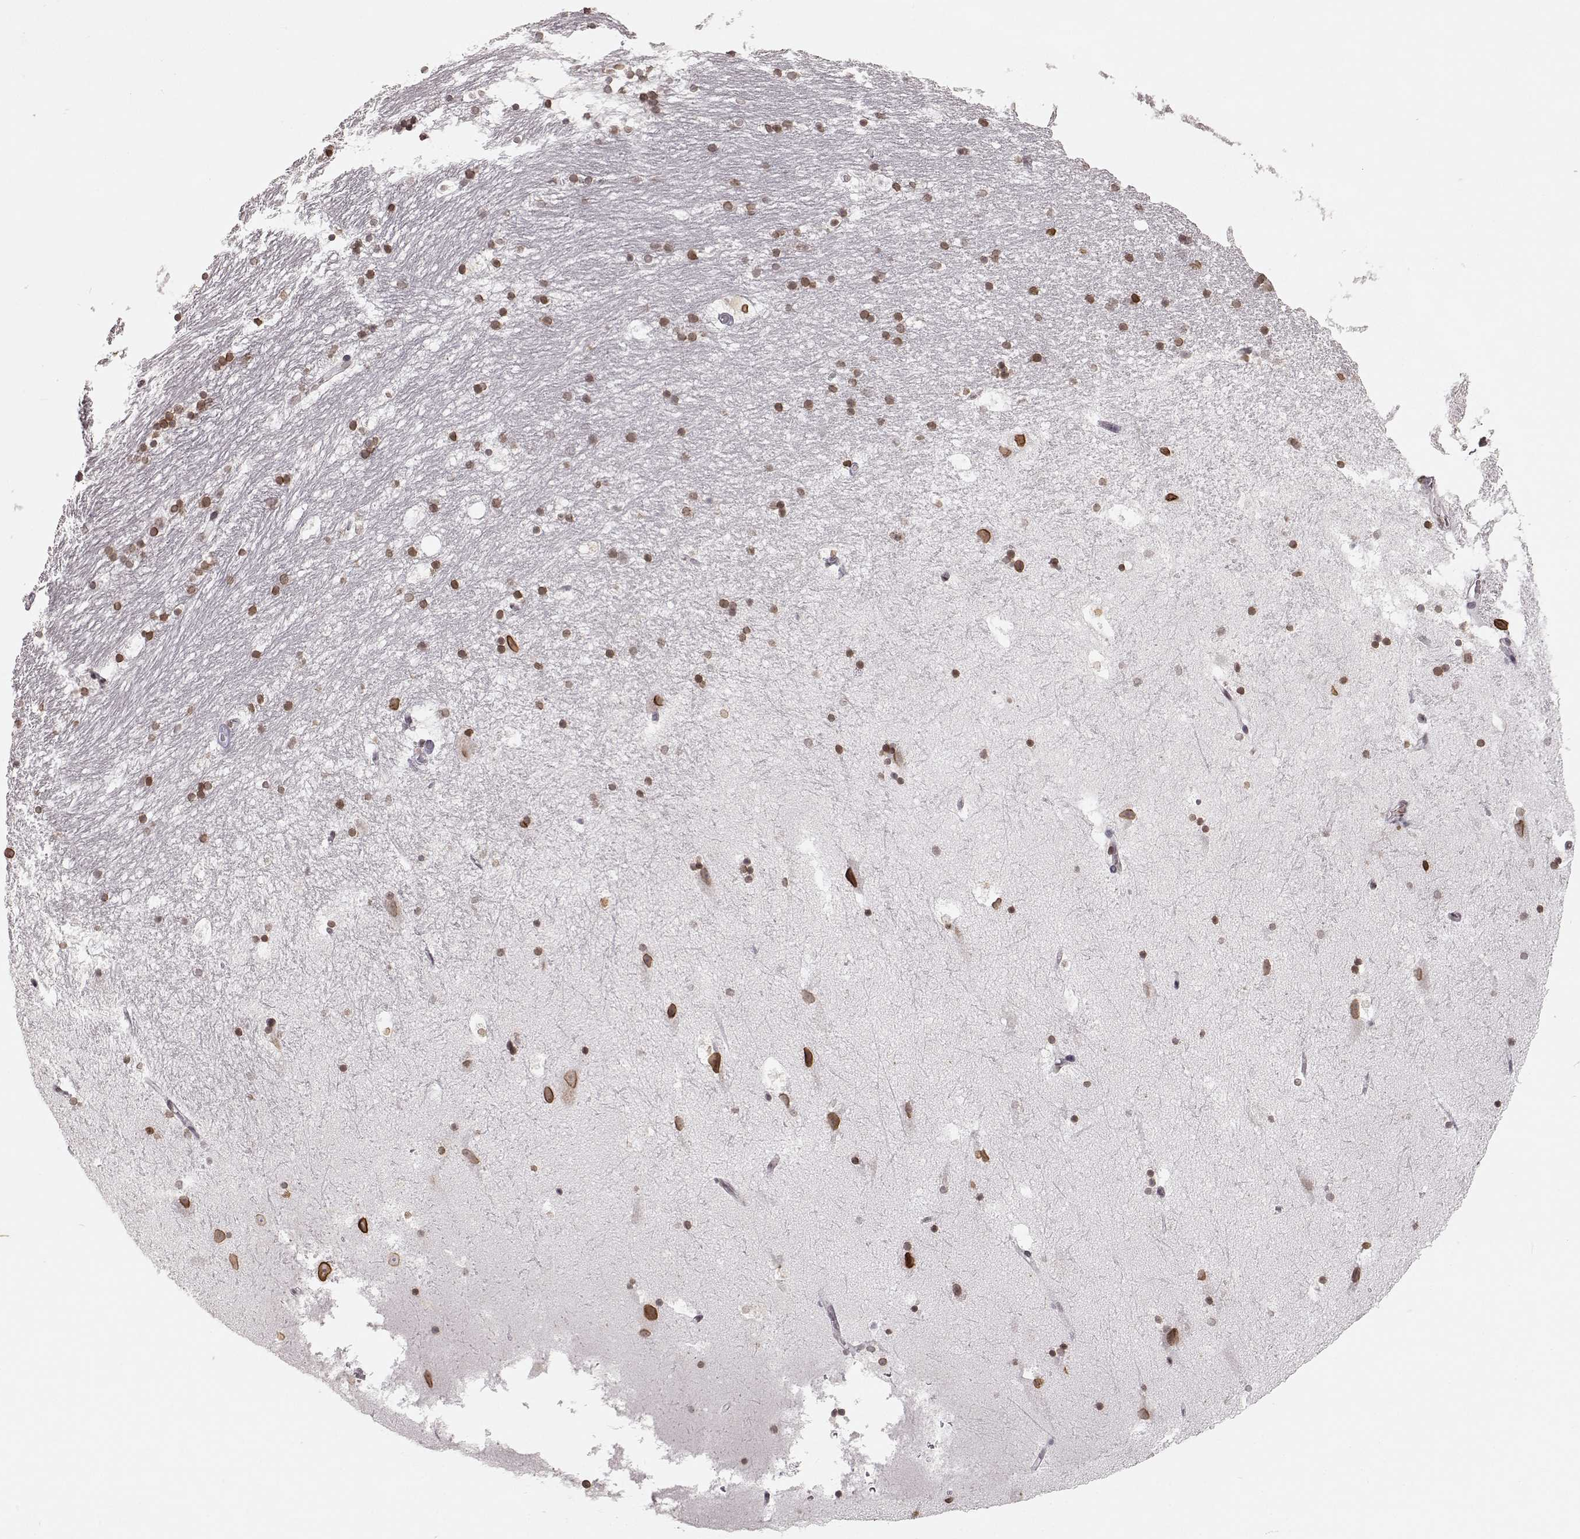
{"staining": {"intensity": "moderate", "quantity": "<25%", "location": "cytoplasmic/membranous,nuclear"}, "tissue": "hippocampus", "cell_type": "Glial cells", "image_type": "normal", "snomed": [{"axis": "morphology", "description": "Normal tissue, NOS"}, {"axis": "topography", "description": "Hippocampus"}], "caption": "Immunohistochemical staining of normal human hippocampus shows moderate cytoplasmic/membranous,nuclear protein positivity in approximately <25% of glial cells.", "gene": "DCAF12", "patient": {"sex": "male", "age": 51}}